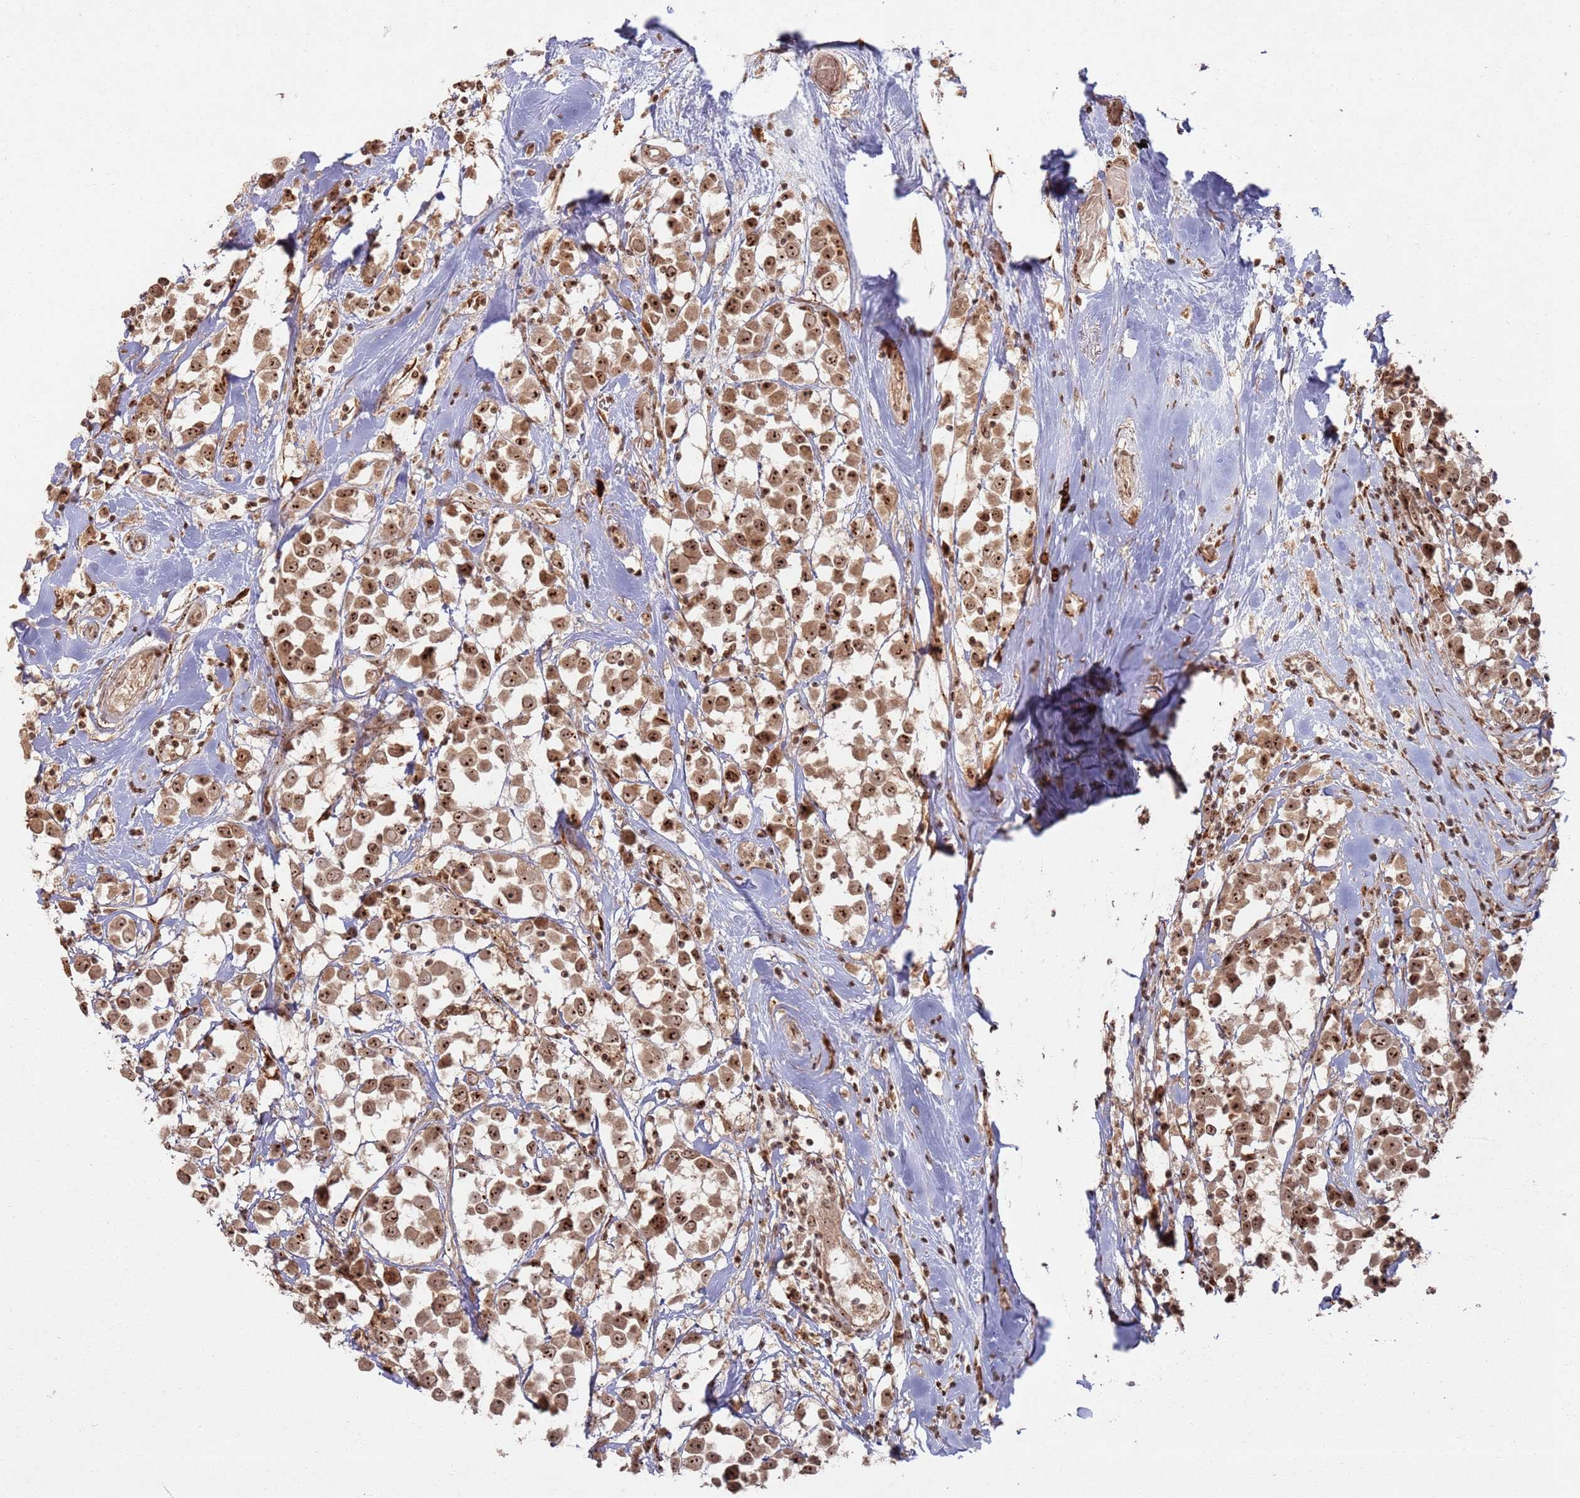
{"staining": {"intensity": "strong", "quantity": ">75%", "location": "cytoplasmic/membranous,nuclear"}, "tissue": "breast cancer", "cell_type": "Tumor cells", "image_type": "cancer", "snomed": [{"axis": "morphology", "description": "Duct carcinoma"}, {"axis": "topography", "description": "Breast"}], "caption": "Human intraductal carcinoma (breast) stained with a brown dye demonstrates strong cytoplasmic/membranous and nuclear positive expression in about >75% of tumor cells.", "gene": "UTP11", "patient": {"sex": "female", "age": 61}}